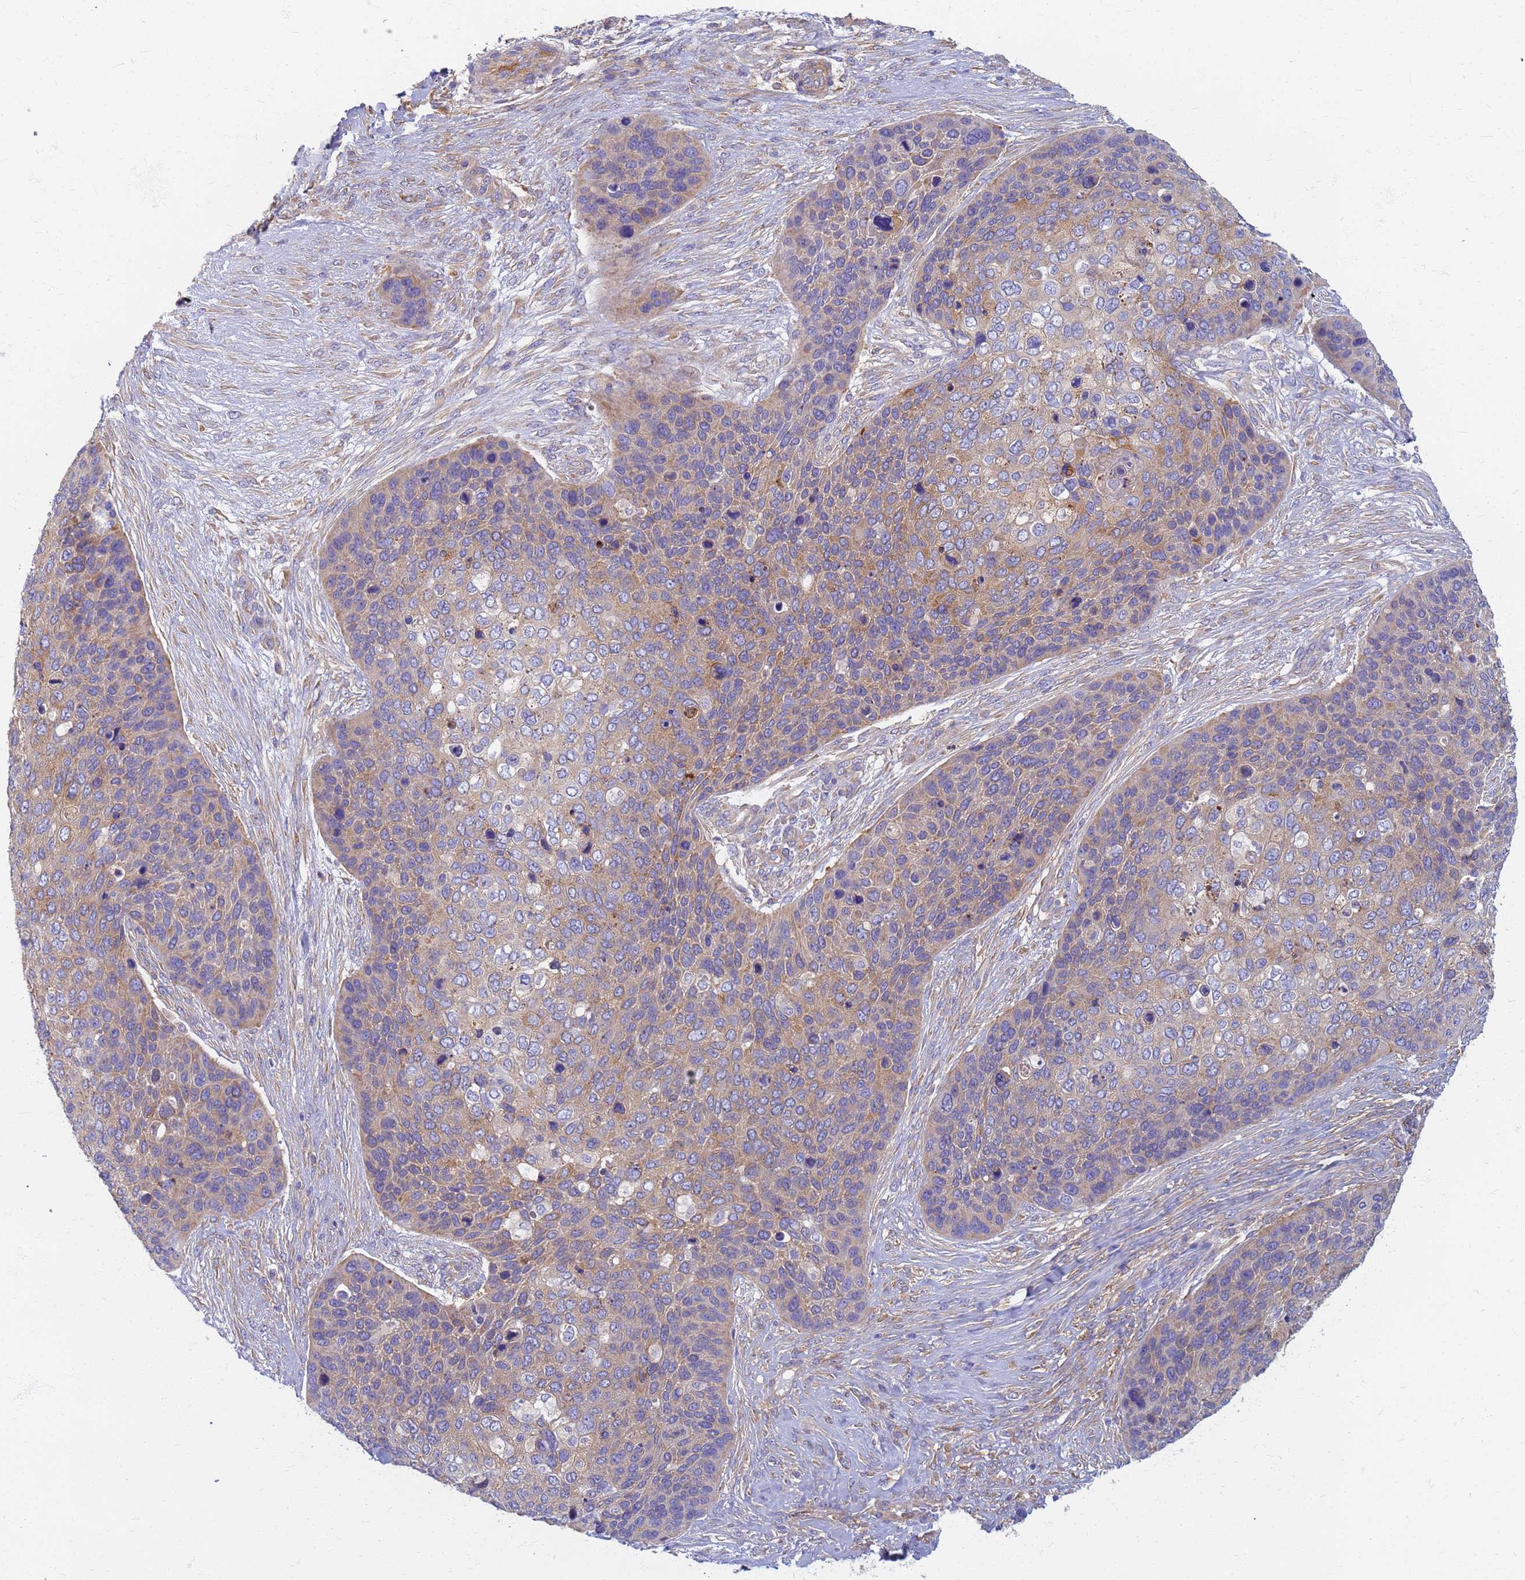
{"staining": {"intensity": "moderate", "quantity": "25%-75%", "location": "cytoplasmic/membranous"}, "tissue": "skin cancer", "cell_type": "Tumor cells", "image_type": "cancer", "snomed": [{"axis": "morphology", "description": "Basal cell carcinoma"}, {"axis": "topography", "description": "Skin"}], "caption": "High-magnification brightfield microscopy of skin cancer stained with DAB (3,3'-diaminobenzidine) (brown) and counterstained with hematoxylin (blue). tumor cells exhibit moderate cytoplasmic/membranous expression is identified in approximately25%-75% of cells. The protein is stained brown, and the nuclei are stained in blue (DAB IHC with brightfield microscopy, high magnification).", "gene": "EEA1", "patient": {"sex": "female", "age": 74}}